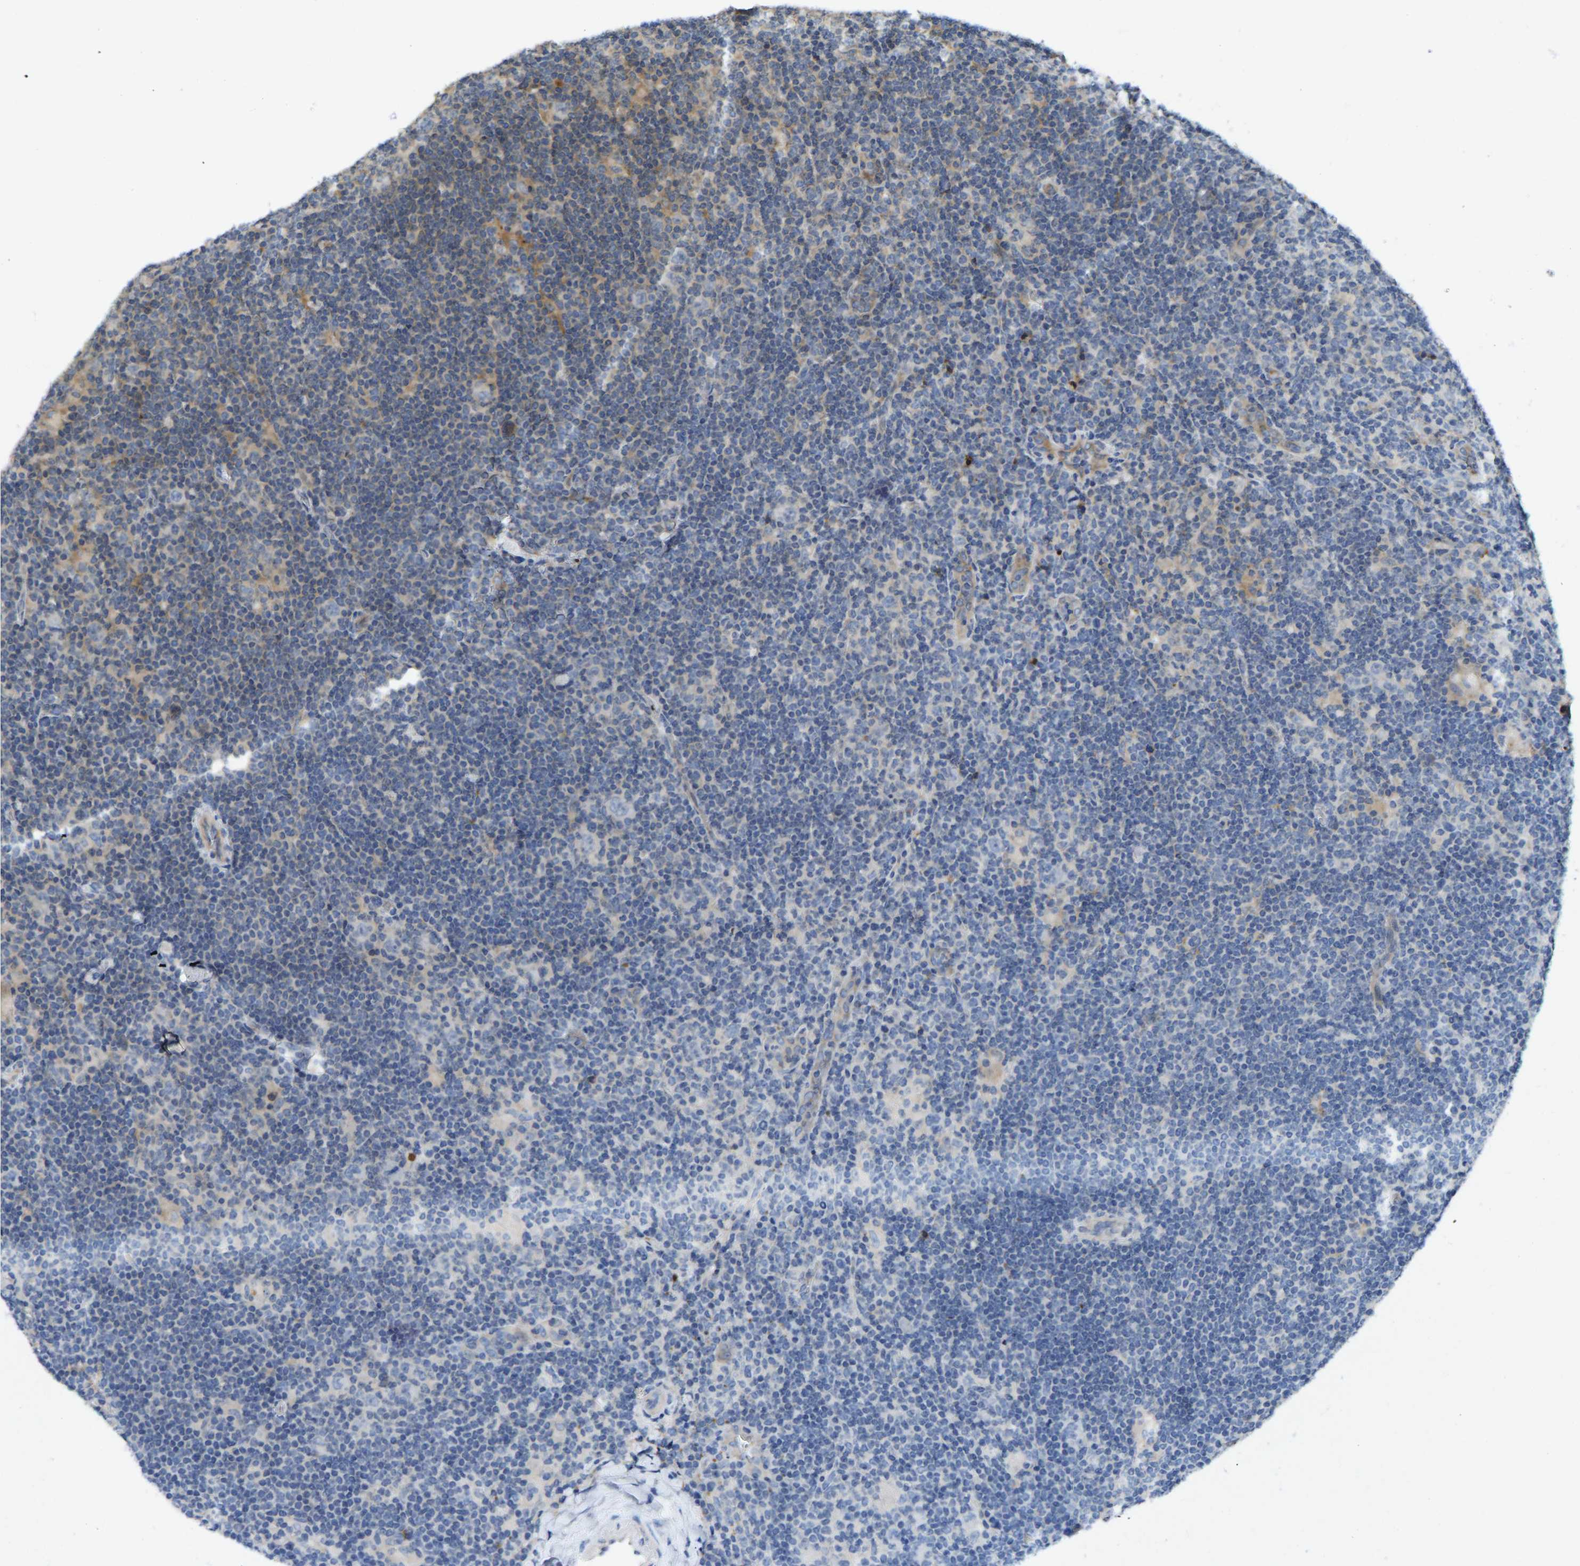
{"staining": {"intensity": "weak", "quantity": "25%-75%", "location": "cytoplasmic/membranous"}, "tissue": "lymphoma", "cell_type": "Tumor cells", "image_type": "cancer", "snomed": [{"axis": "morphology", "description": "Hodgkin's disease, NOS"}, {"axis": "topography", "description": "Lymph node"}], "caption": "This micrograph reveals lymphoma stained with immunohistochemistry (IHC) to label a protein in brown. The cytoplasmic/membranous of tumor cells show weak positivity for the protein. Nuclei are counter-stained blue.", "gene": "VCPKMT", "patient": {"sex": "female", "age": 57}}